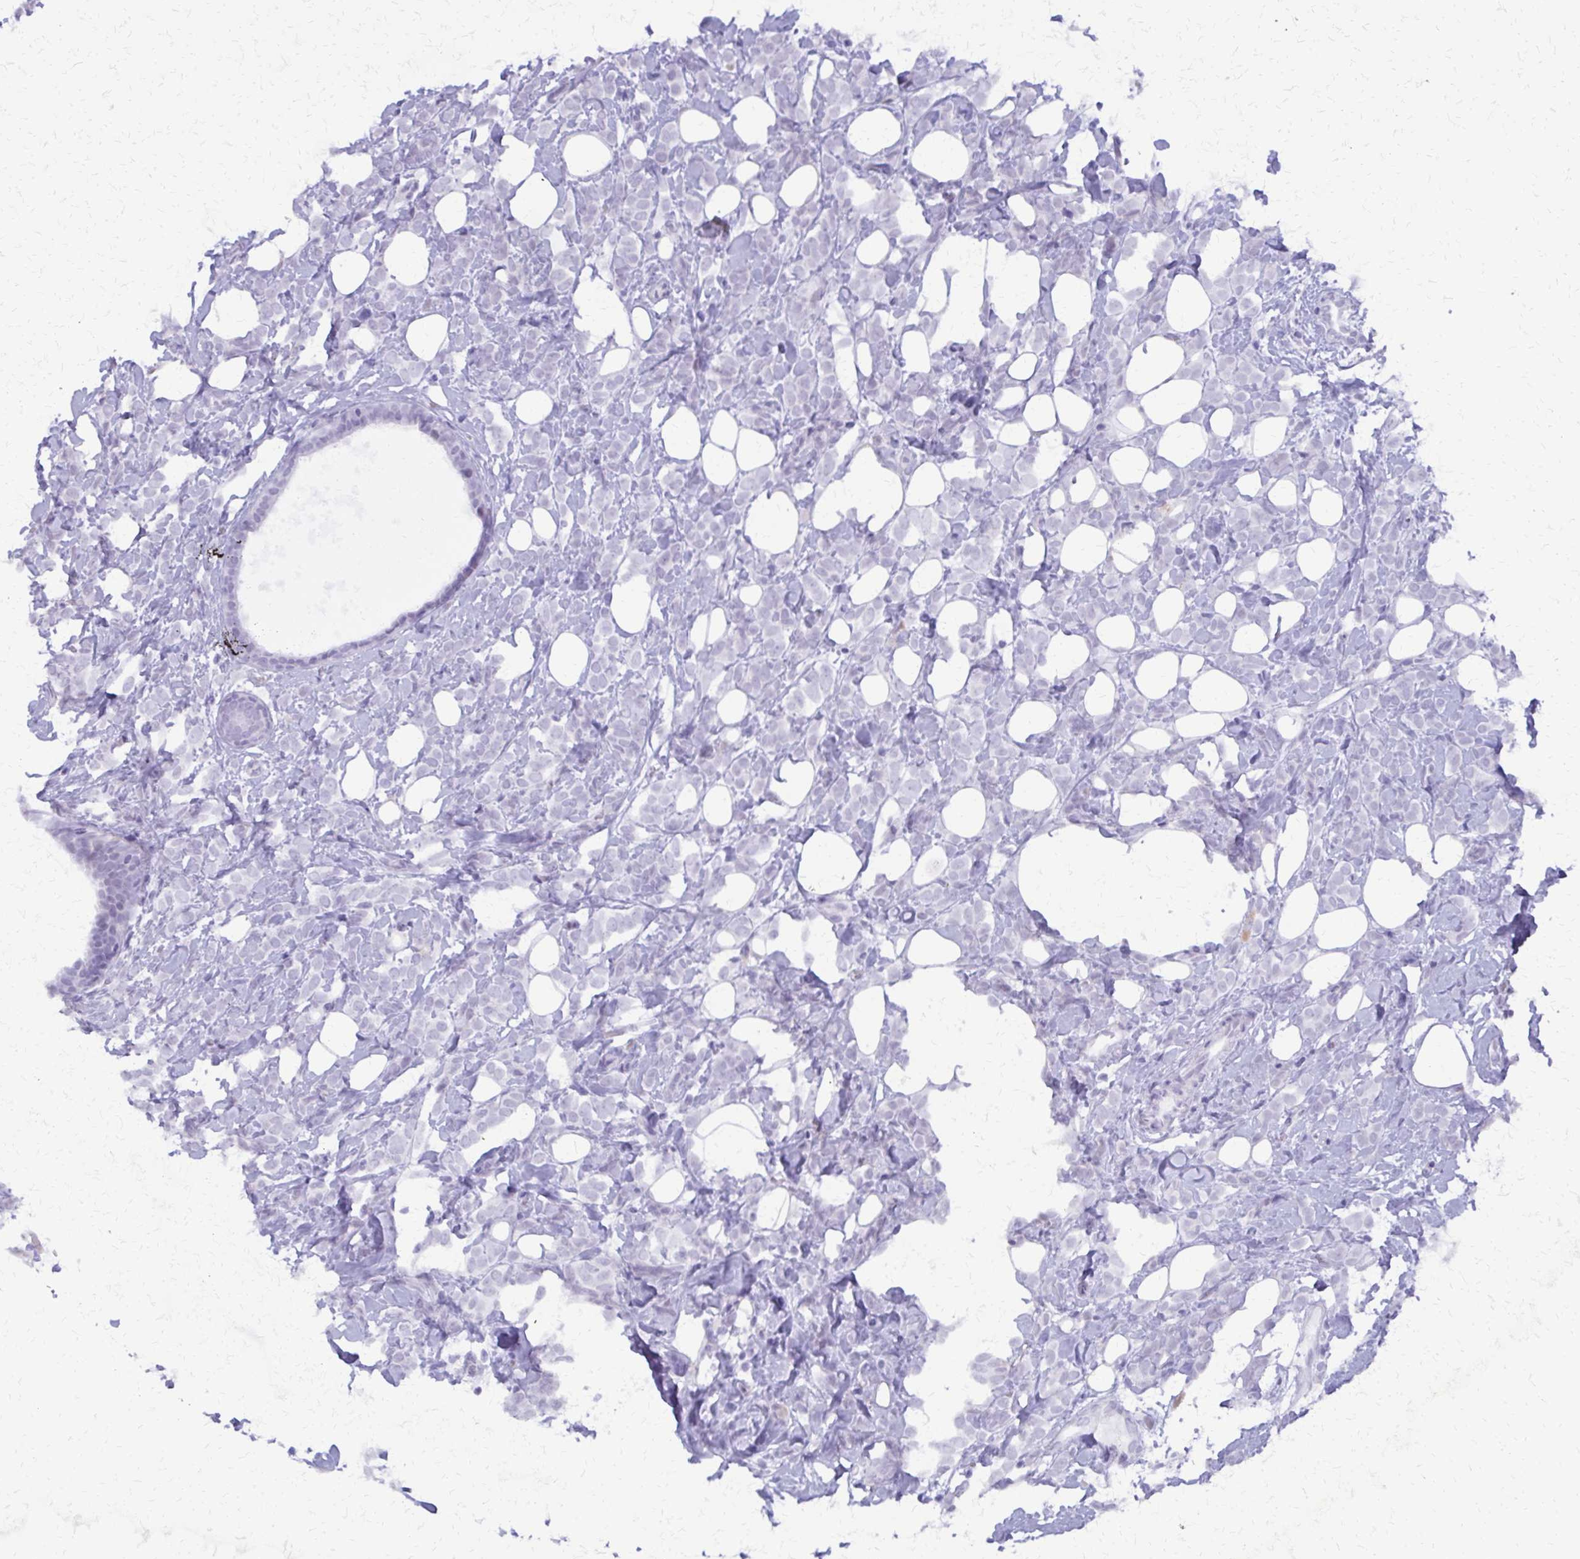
{"staining": {"intensity": "negative", "quantity": "none", "location": "none"}, "tissue": "breast cancer", "cell_type": "Tumor cells", "image_type": "cancer", "snomed": [{"axis": "morphology", "description": "Lobular carcinoma"}, {"axis": "topography", "description": "Breast"}], "caption": "Immunohistochemistry photomicrograph of breast cancer (lobular carcinoma) stained for a protein (brown), which exhibits no staining in tumor cells. The staining was performed using DAB (3,3'-diaminobenzidine) to visualize the protein expression in brown, while the nuclei were stained in blue with hematoxylin (Magnification: 20x).", "gene": "FAM162B", "patient": {"sex": "female", "age": 49}}